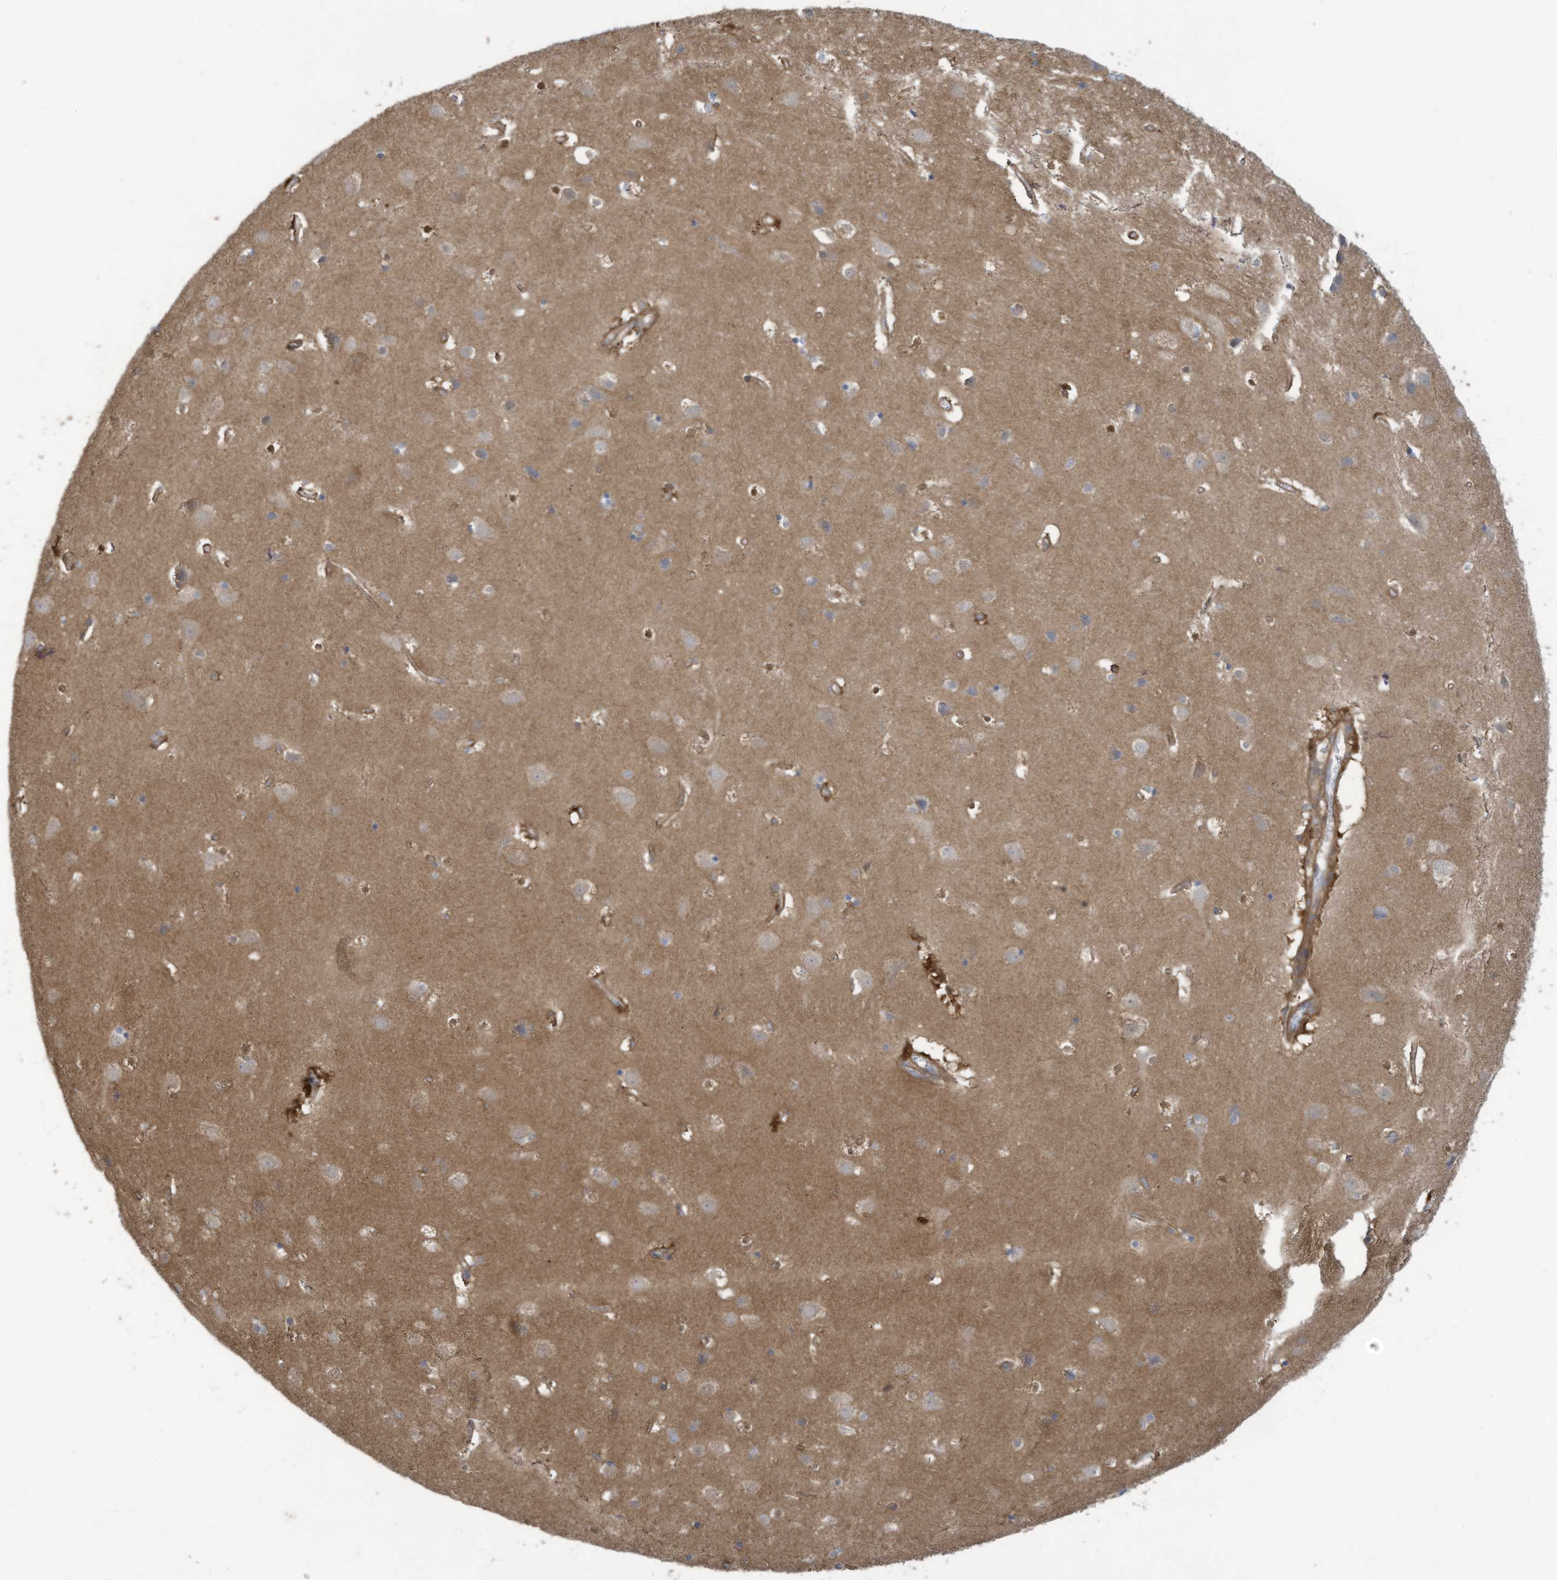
{"staining": {"intensity": "moderate", "quantity": ">75%", "location": "cytoplasmic/membranous"}, "tissue": "cerebral cortex", "cell_type": "Endothelial cells", "image_type": "normal", "snomed": [{"axis": "morphology", "description": "Normal tissue, NOS"}, {"axis": "topography", "description": "Cerebral cortex"}], "caption": "About >75% of endothelial cells in unremarkable cerebral cortex show moderate cytoplasmic/membranous protein positivity as visualized by brown immunohistochemical staining.", "gene": "ADI1", "patient": {"sex": "male", "age": 54}}